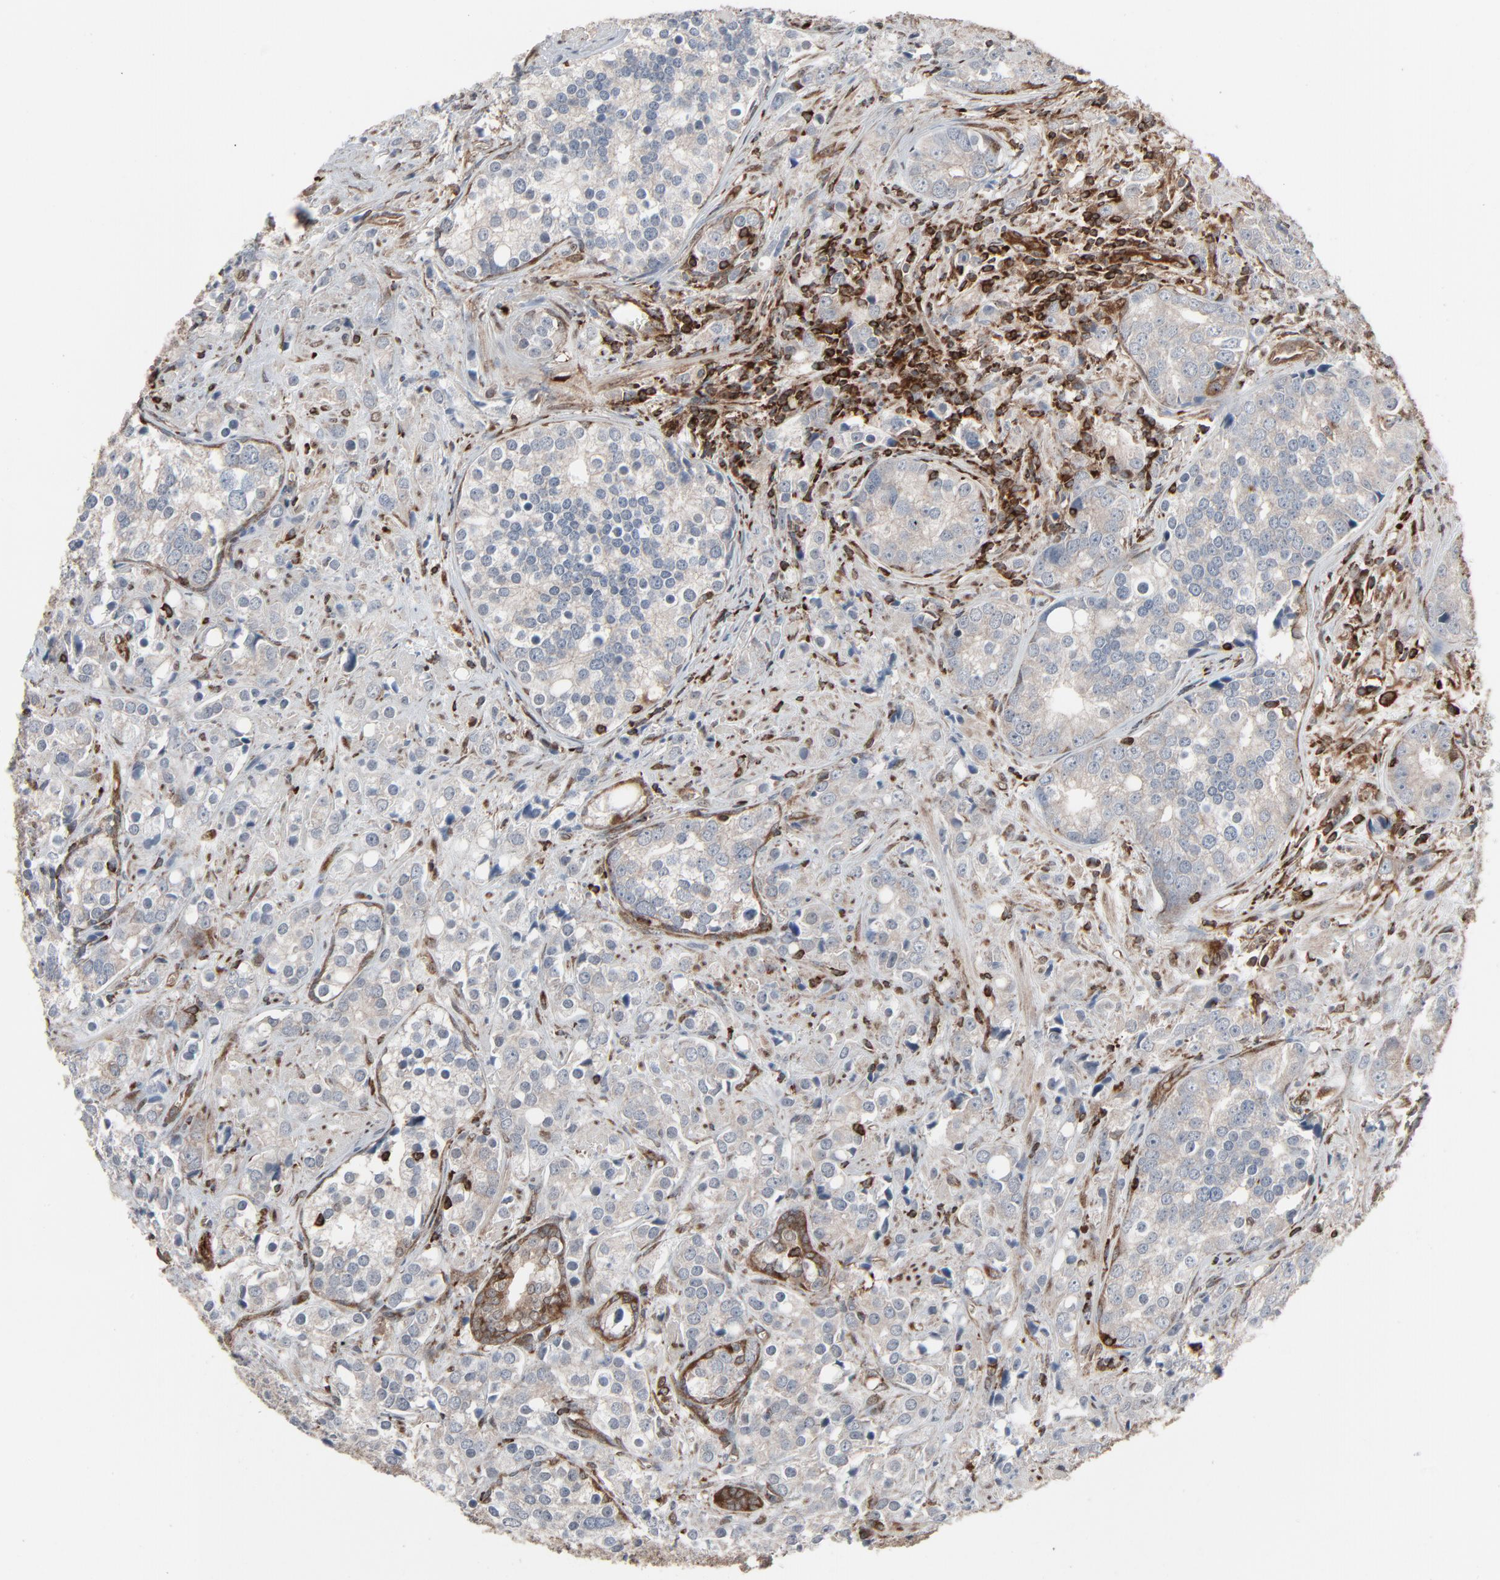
{"staining": {"intensity": "negative", "quantity": "none", "location": "none"}, "tissue": "prostate cancer", "cell_type": "Tumor cells", "image_type": "cancer", "snomed": [{"axis": "morphology", "description": "Adenocarcinoma, High grade"}, {"axis": "topography", "description": "Prostate"}], "caption": "High power microscopy micrograph of an immunohistochemistry photomicrograph of prostate adenocarcinoma (high-grade), revealing no significant positivity in tumor cells.", "gene": "OPTN", "patient": {"sex": "male", "age": 71}}